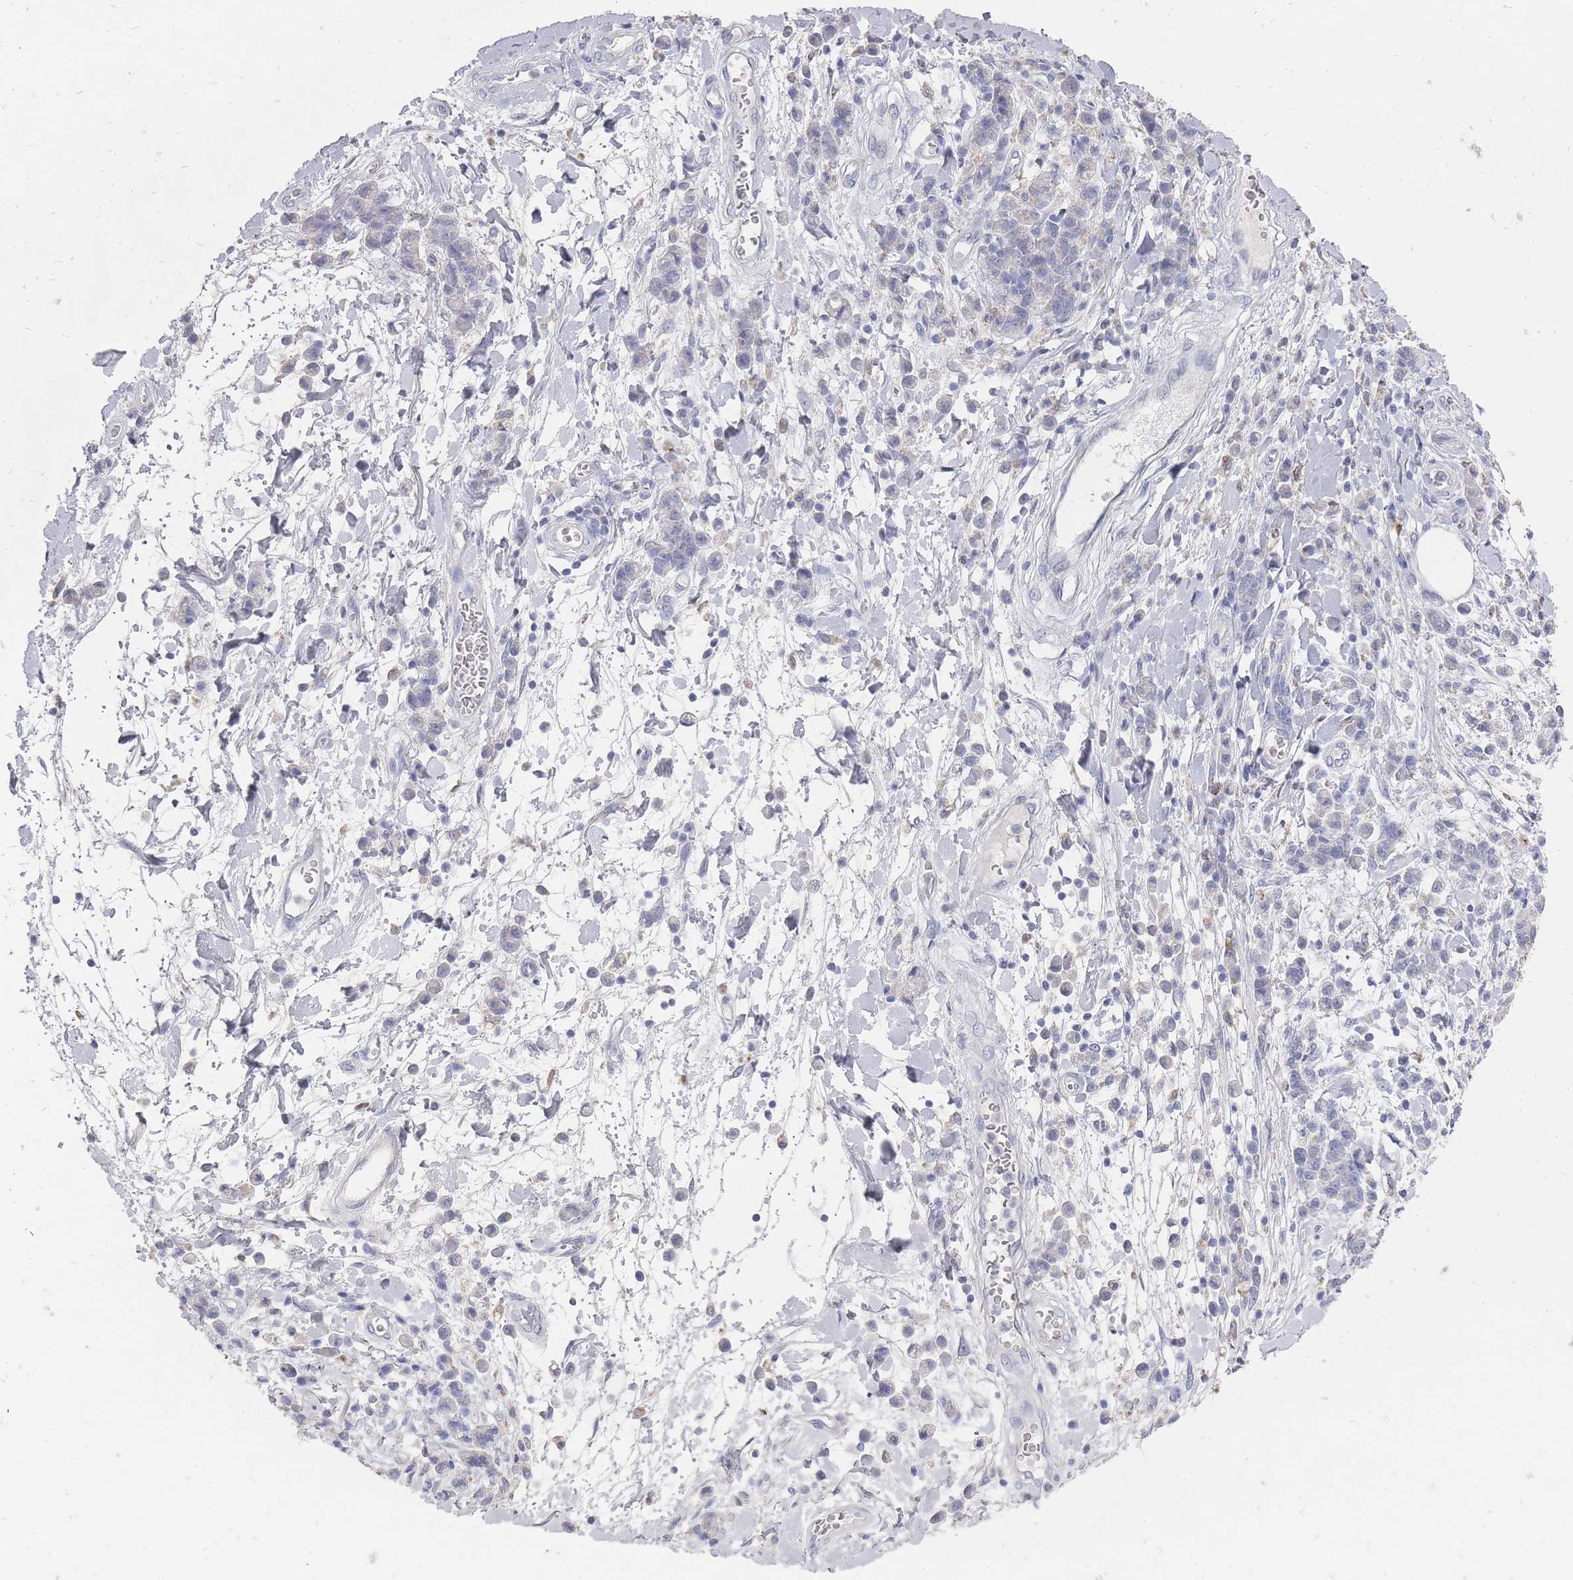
{"staining": {"intensity": "negative", "quantity": "none", "location": "none"}, "tissue": "stomach cancer", "cell_type": "Tumor cells", "image_type": "cancer", "snomed": [{"axis": "morphology", "description": "Adenocarcinoma, NOS"}, {"axis": "topography", "description": "Stomach"}], "caption": "The image demonstrates no staining of tumor cells in stomach cancer.", "gene": "OTULINL", "patient": {"sex": "male", "age": 77}}